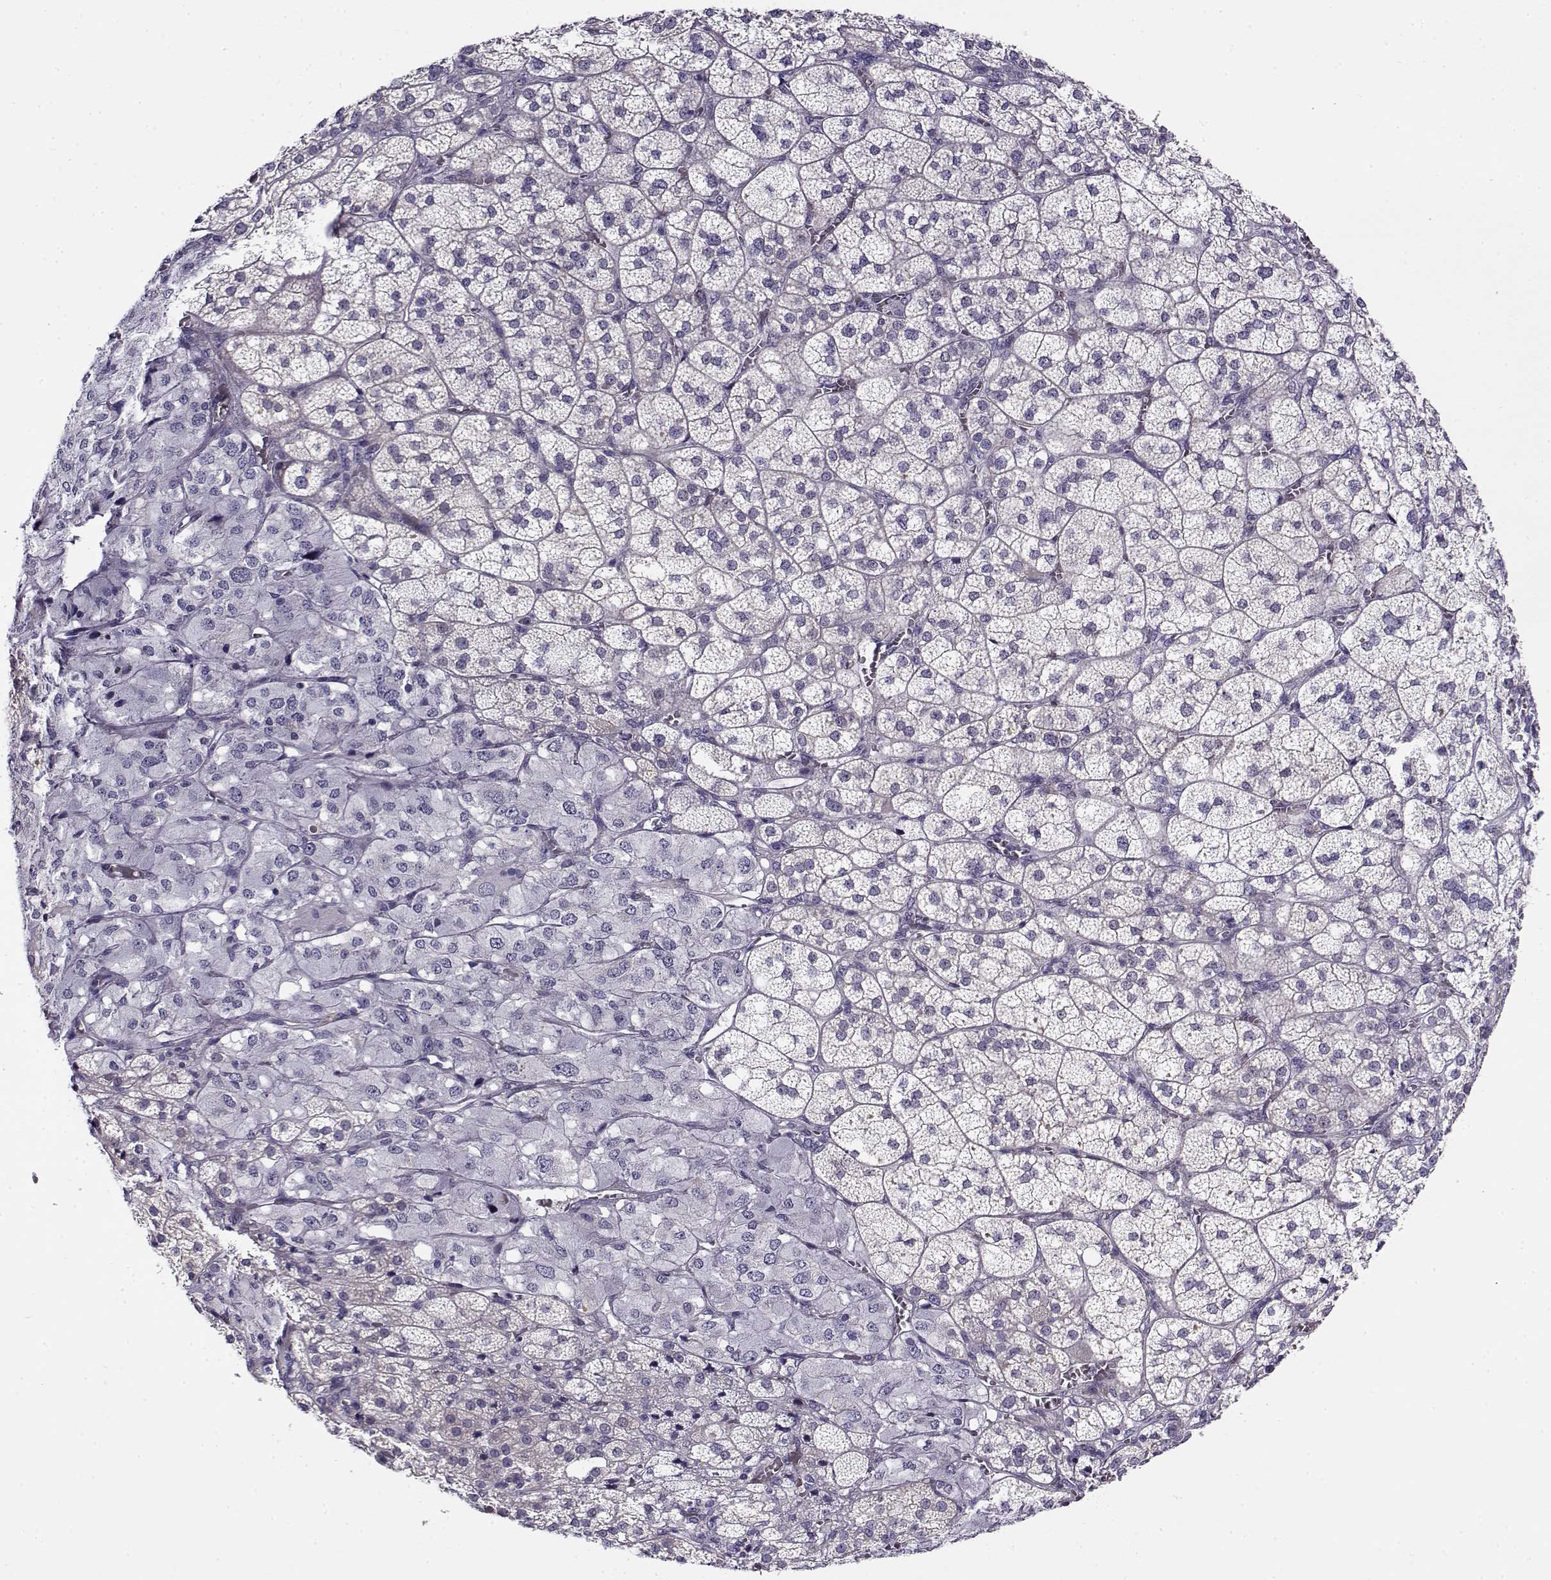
{"staining": {"intensity": "negative", "quantity": "none", "location": "none"}, "tissue": "adrenal gland", "cell_type": "Glandular cells", "image_type": "normal", "snomed": [{"axis": "morphology", "description": "Normal tissue, NOS"}, {"axis": "topography", "description": "Adrenal gland"}], "caption": "The micrograph demonstrates no staining of glandular cells in benign adrenal gland.", "gene": "FEZF1", "patient": {"sex": "female", "age": 60}}